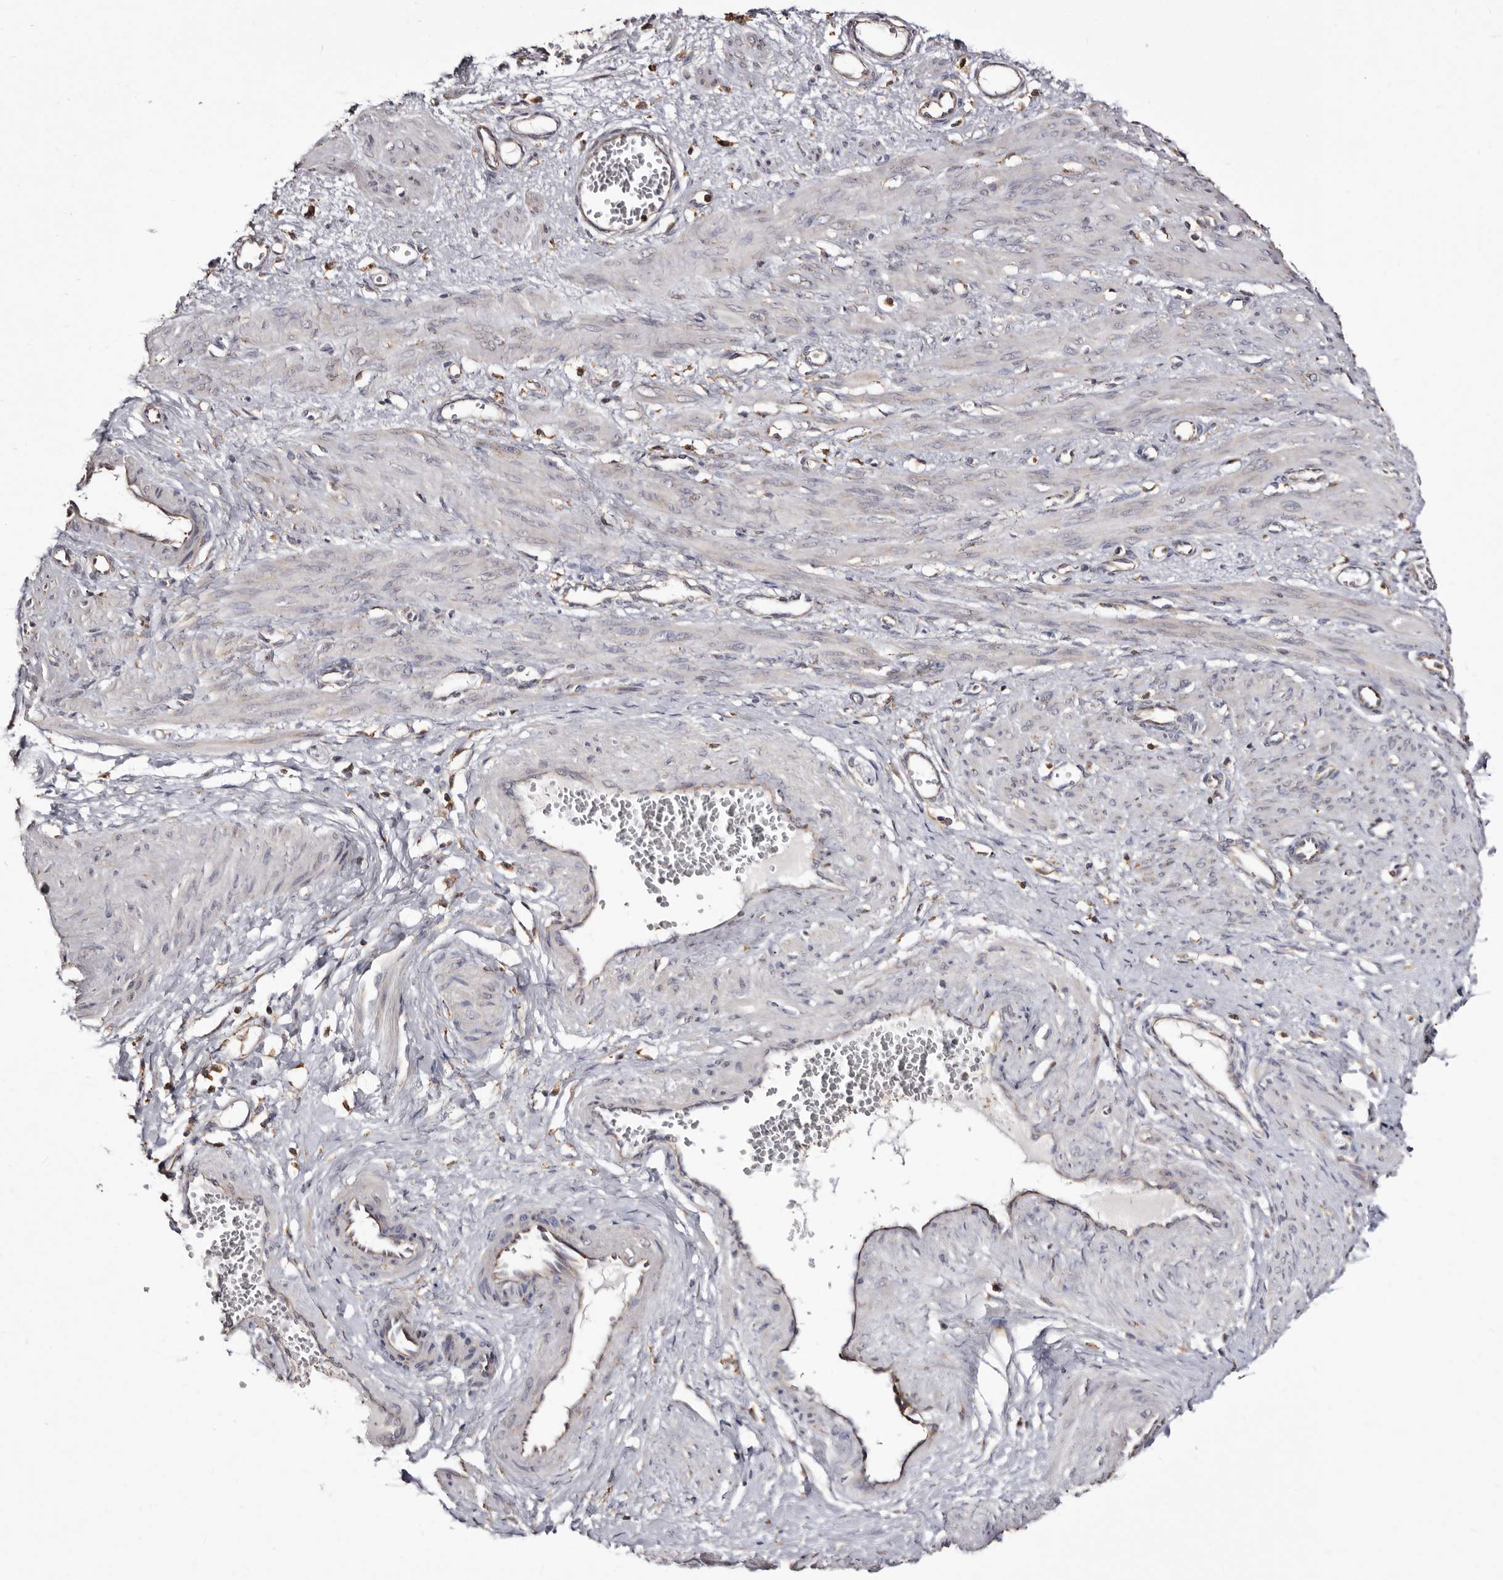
{"staining": {"intensity": "moderate", "quantity": "<25%", "location": "cytoplasmic/membranous"}, "tissue": "smooth muscle", "cell_type": "Smooth muscle cells", "image_type": "normal", "snomed": [{"axis": "morphology", "description": "Normal tissue, NOS"}, {"axis": "topography", "description": "Endometrium"}], "caption": "Benign smooth muscle was stained to show a protein in brown. There is low levels of moderate cytoplasmic/membranous positivity in about <25% of smooth muscle cells.", "gene": "ACBD6", "patient": {"sex": "female", "age": 33}}